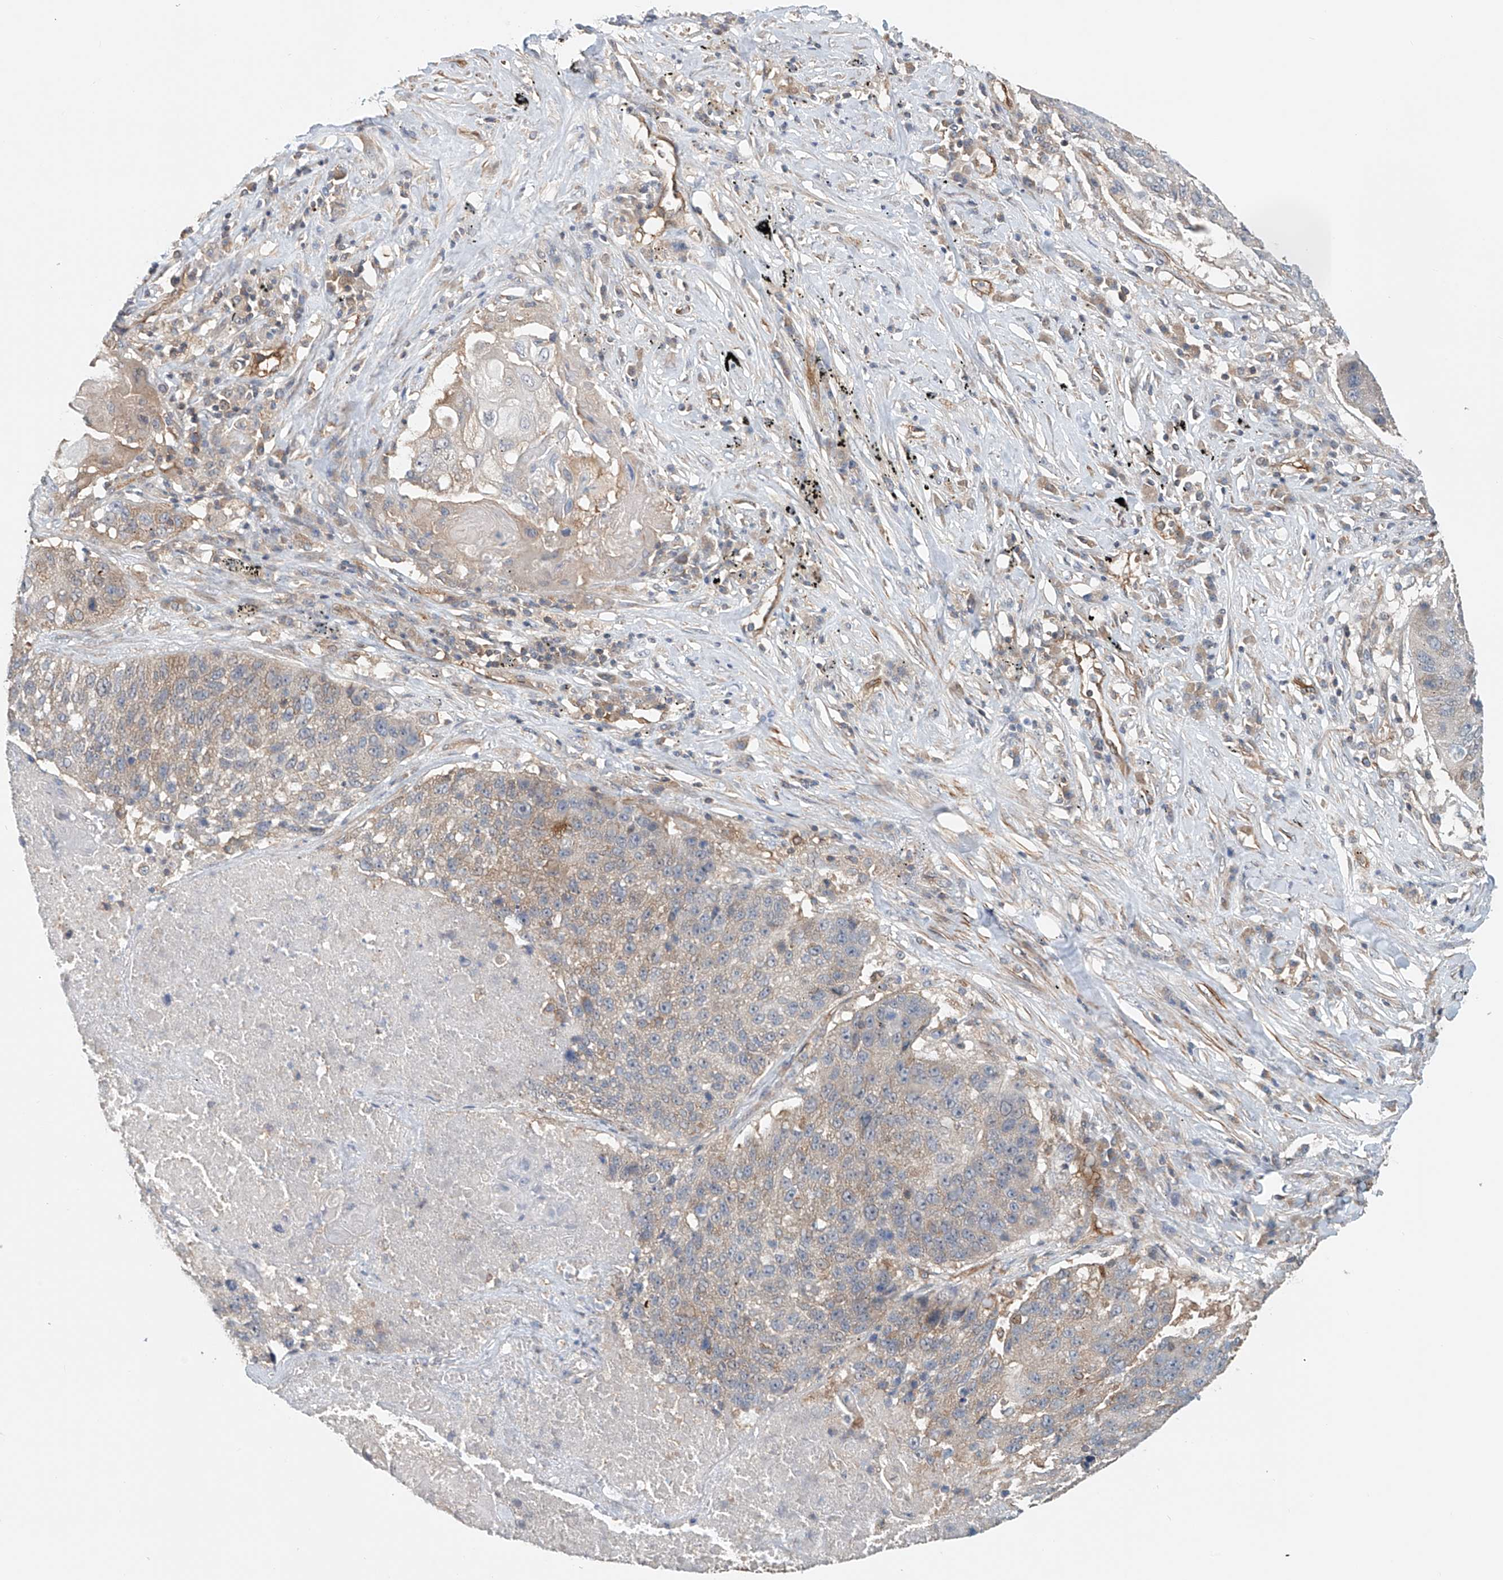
{"staining": {"intensity": "weak", "quantity": "<25%", "location": "cytoplasmic/membranous"}, "tissue": "lung cancer", "cell_type": "Tumor cells", "image_type": "cancer", "snomed": [{"axis": "morphology", "description": "Squamous cell carcinoma, NOS"}, {"axis": "topography", "description": "Lung"}], "caption": "DAB (3,3'-diaminobenzidine) immunohistochemical staining of human lung cancer (squamous cell carcinoma) displays no significant staining in tumor cells.", "gene": "FRYL", "patient": {"sex": "male", "age": 61}}